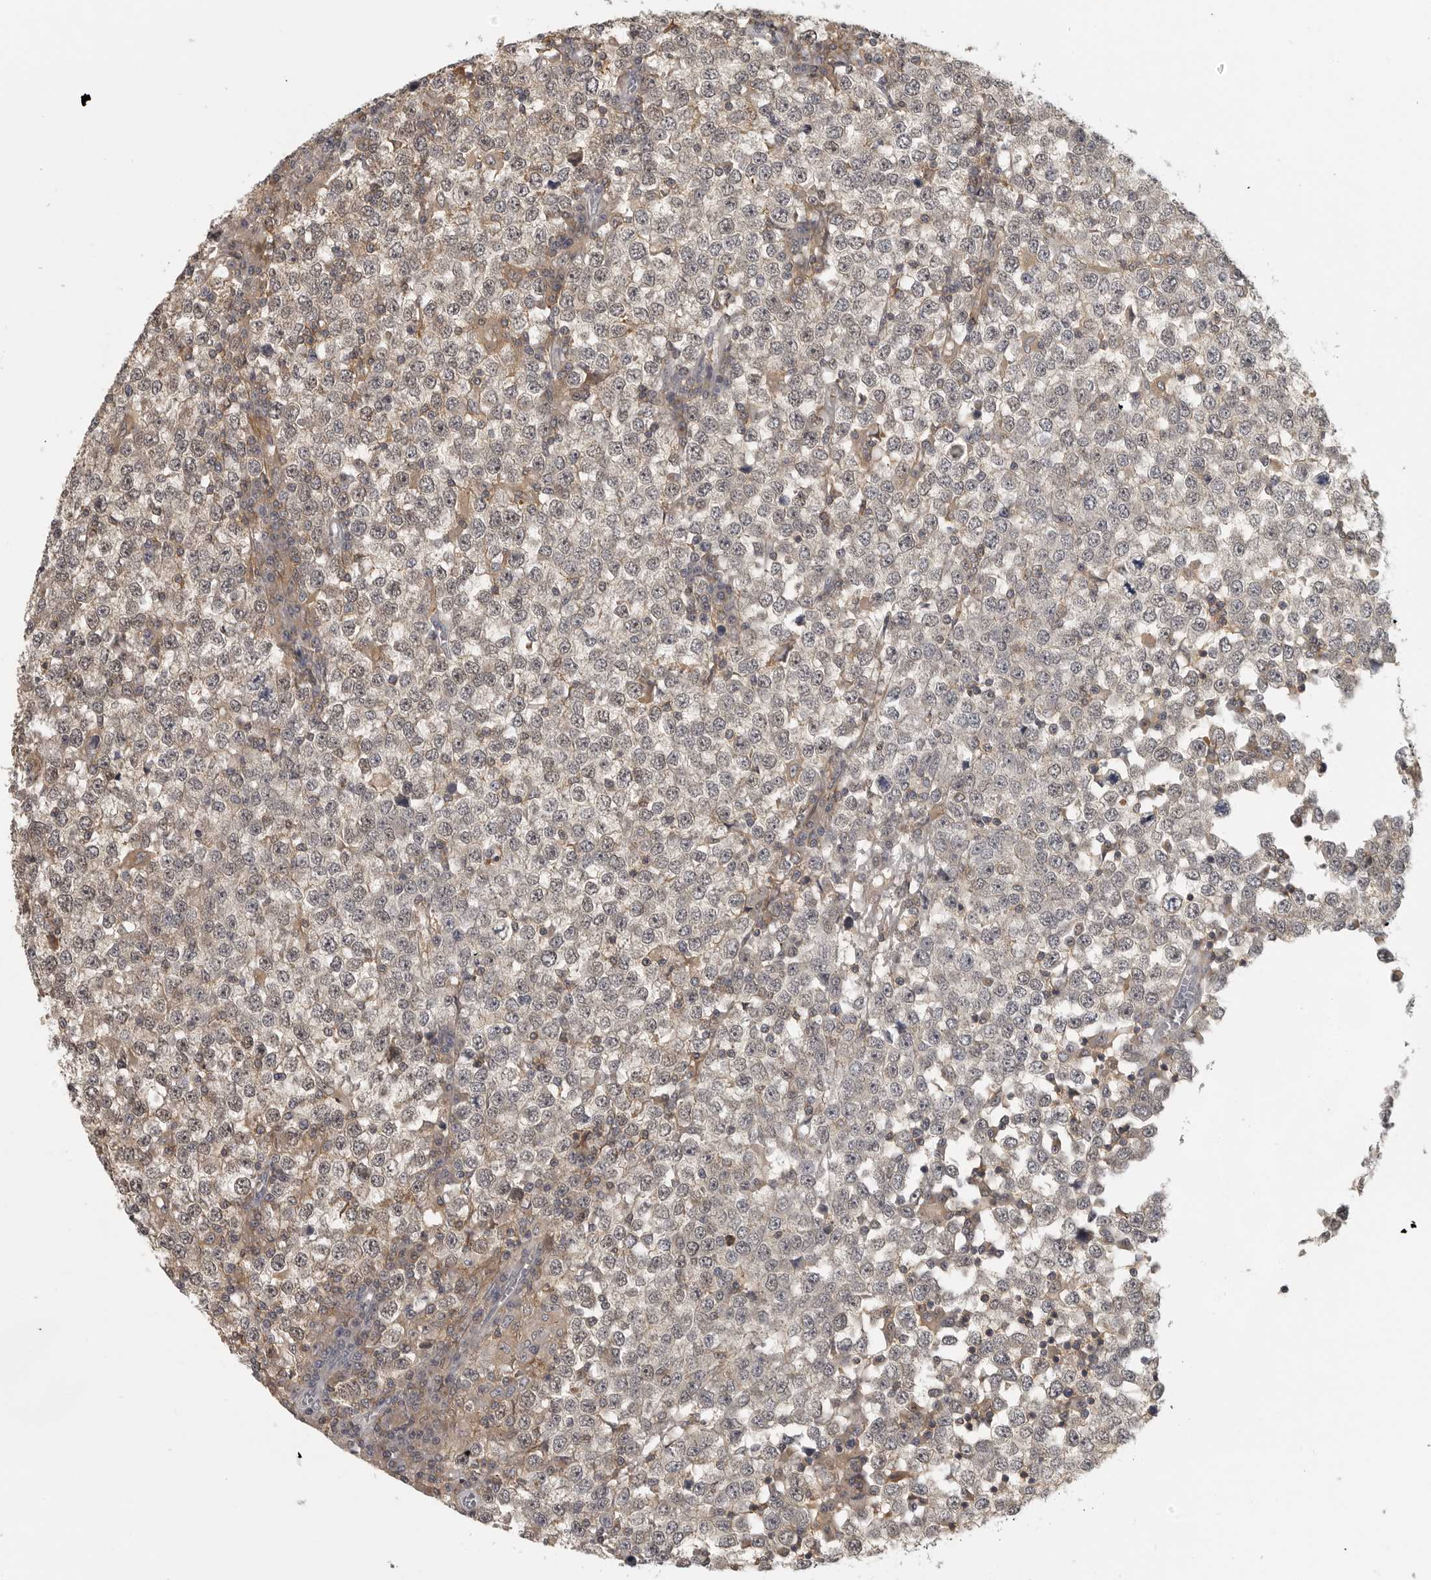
{"staining": {"intensity": "weak", "quantity": "<25%", "location": "nuclear"}, "tissue": "testis cancer", "cell_type": "Tumor cells", "image_type": "cancer", "snomed": [{"axis": "morphology", "description": "Seminoma, NOS"}, {"axis": "topography", "description": "Testis"}], "caption": "The IHC photomicrograph has no significant positivity in tumor cells of testis cancer (seminoma) tissue. (DAB (3,3'-diaminobenzidine) immunohistochemistry with hematoxylin counter stain).", "gene": "UROD", "patient": {"sex": "male", "age": 65}}